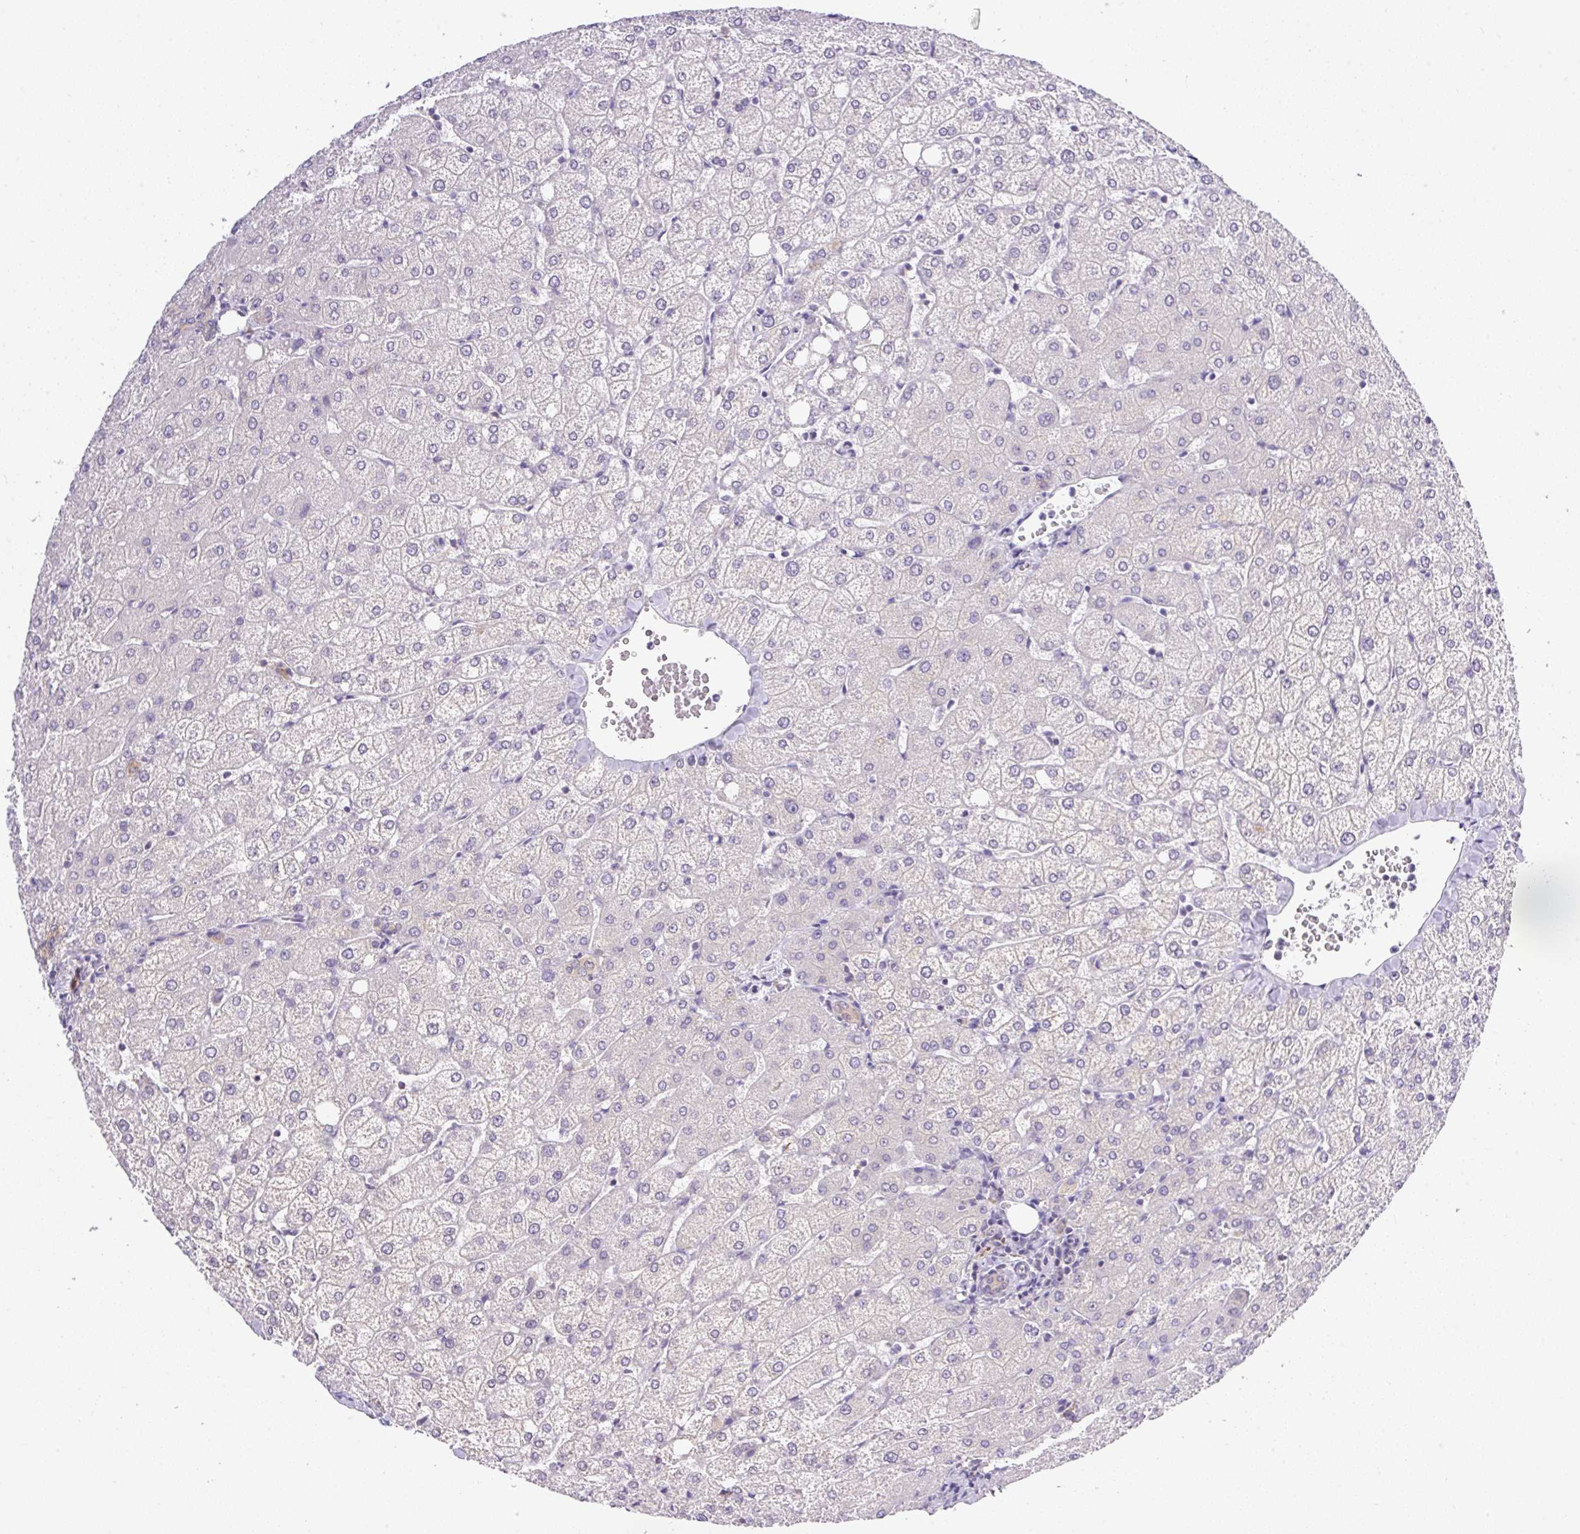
{"staining": {"intensity": "negative", "quantity": "none", "location": "none"}, "tissue": "liver", "cell_type": "Cholangiocytes", "image_type": "normal", "snomed": [{"axis": "morphology", "description": "Normal tissue, NOS"}, {"axis": "topography", "description": "Liver"}], "caption": "Cholangiocytes show no significant staining in benign liver. (IHC, brightfield microscopy, high magnification).", "gene": "CAMK2A", "patient": {"sex": "female", "age": 54}}